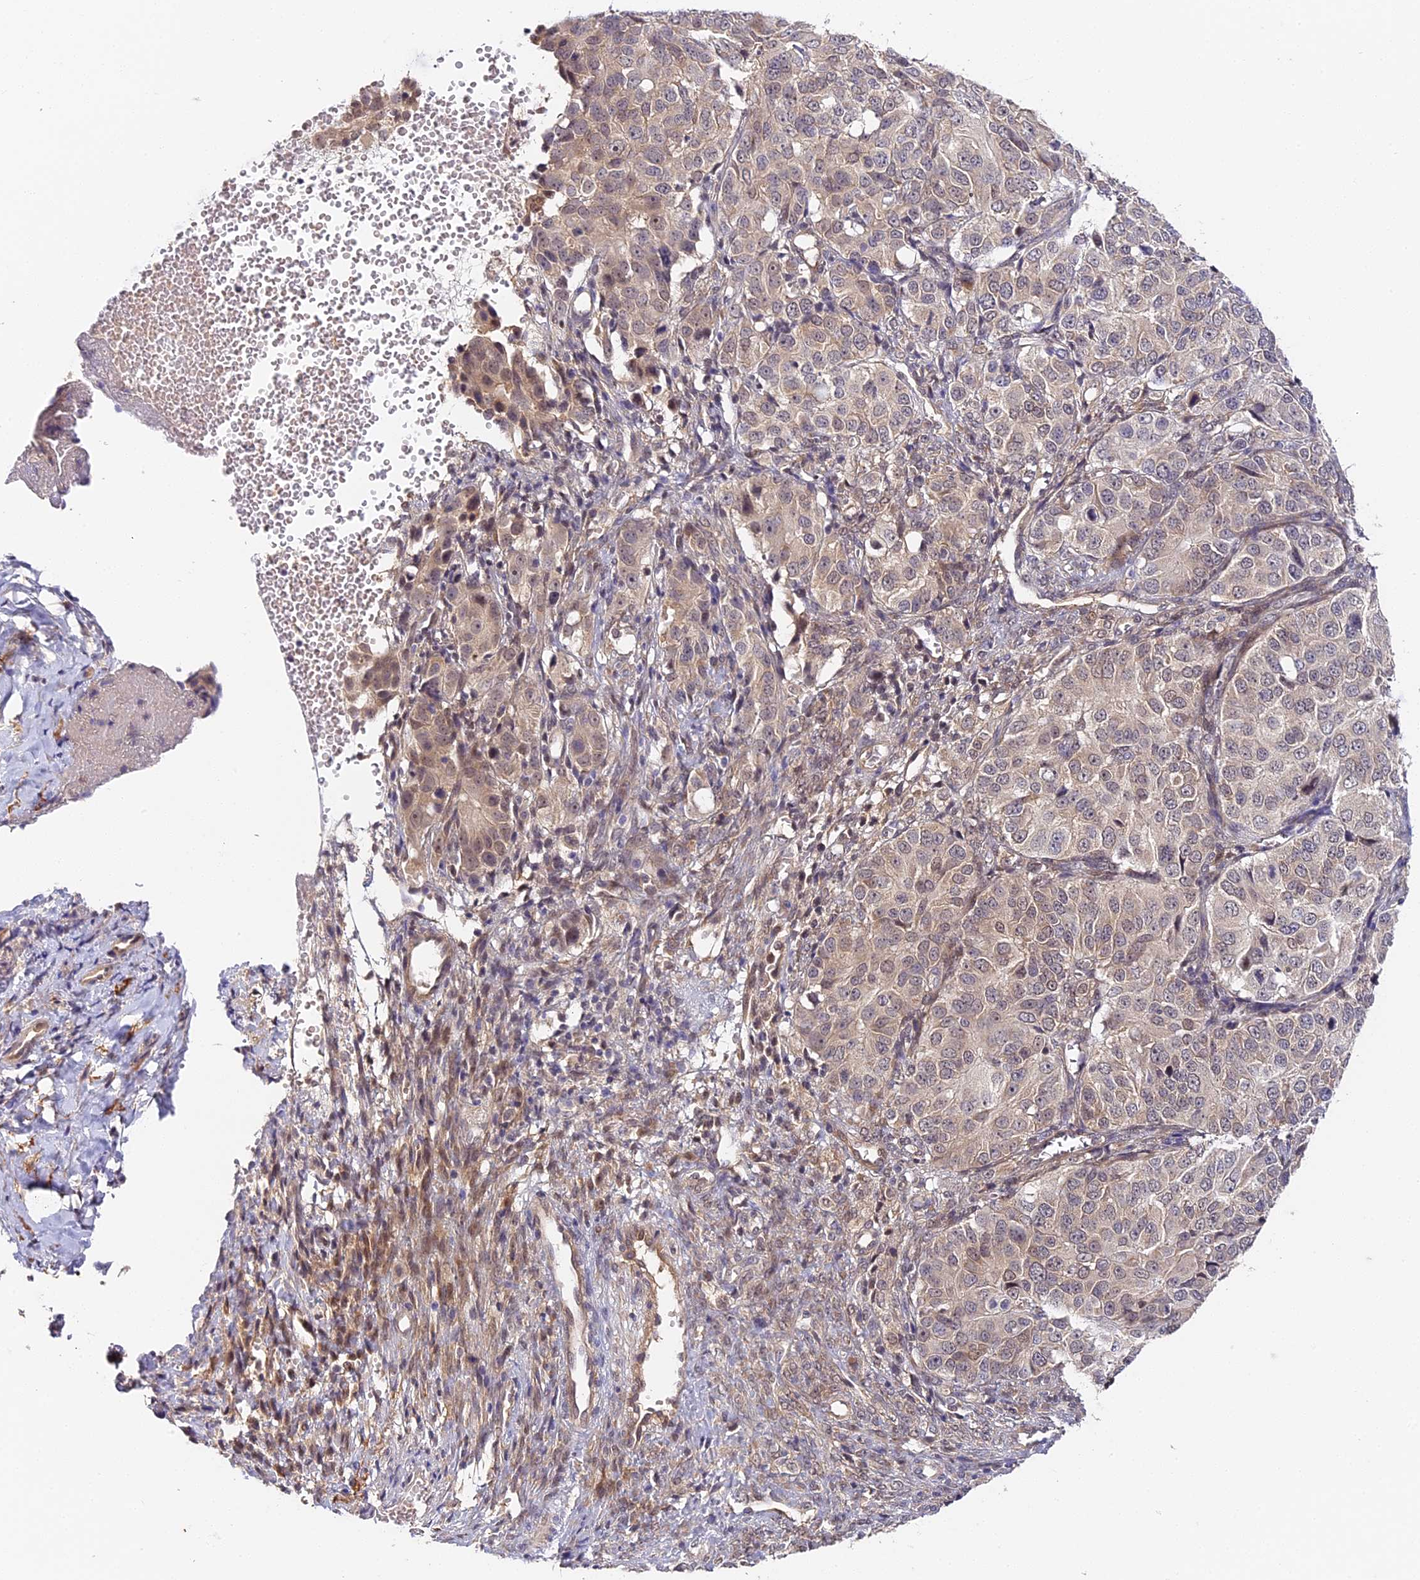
{"staining": {"intensity": "moderate", "quantity": "<25%", "location": "nuclear"}, "tissue": "ovarian cancer", "cell_type": "Tumor cells", "image_type": "cancer", "snomed": [{"axis": "morphology", "description": "Carcinoma, endometroid"}, {"axis": "topography", "description": "Ovary"}], "caption": "Ovarian endometroid carcinoma was stained to show a protein in brown. There is low levels of moderate nuclear expression in approximately <25% of tumor cells.", "gene": "IMPACT", "patient": {"sex": "female", "age": 51}}